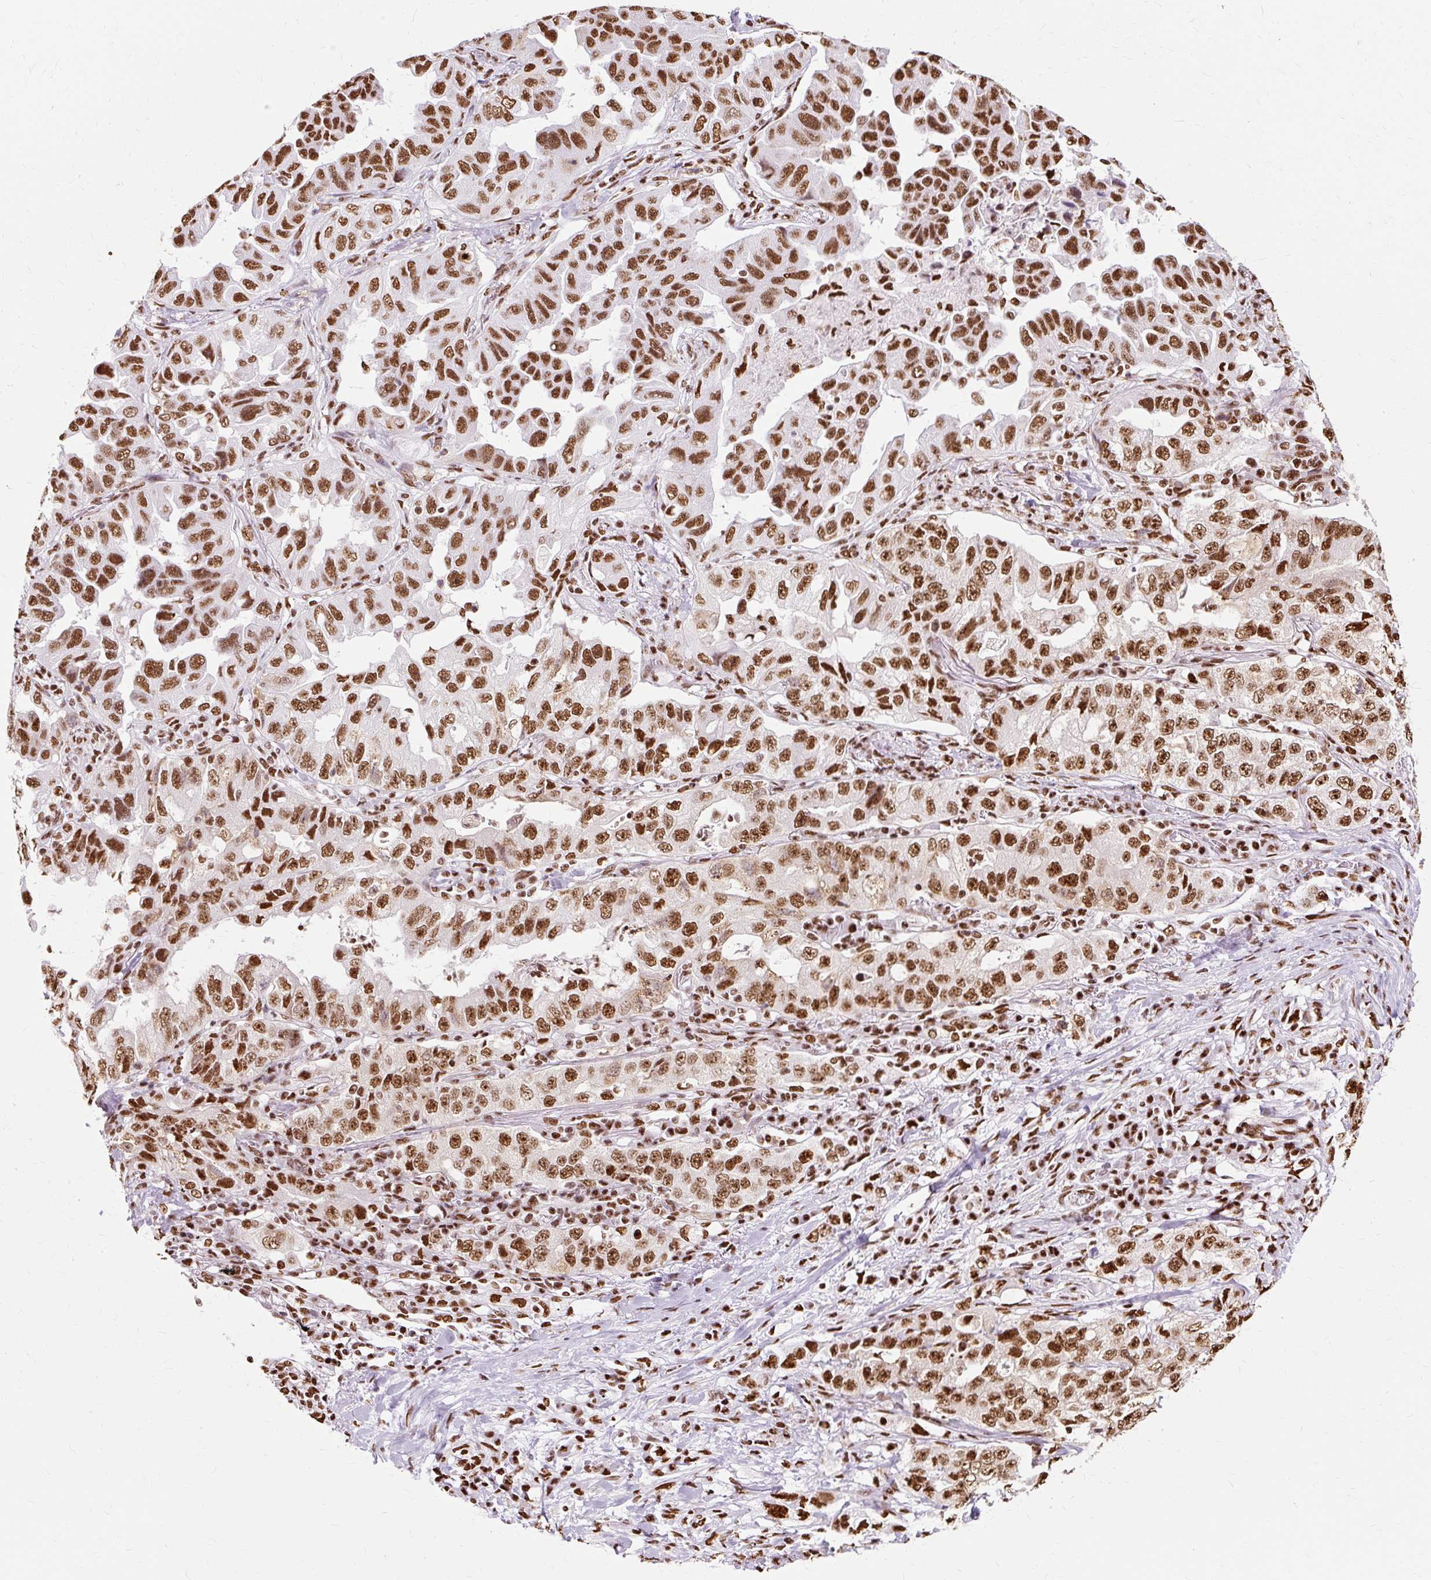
{"staining": {"intensity": "strong", "quantity": ">75%", "location": "nuclear"}, "tissue": "lung cancer", "cell_type": "Tumor cells", "image_type": "cancer", "snomed": [{"axis": "morphology", "description": "Adenocarcinoma, NOS"}, {"axis": "topography", "description": "Lung"}], "caption": "IHC micrograph of neoplastic tissue: human lung cancer (adenocarcinoma) stained using IHC exhibits high levels of strong protein expression localized specifically in the nuclear of tumor cells, appearing as a nuclear brown color.", "gene": "XRCC6", "patient": {"sex": "female", "age": 51}}